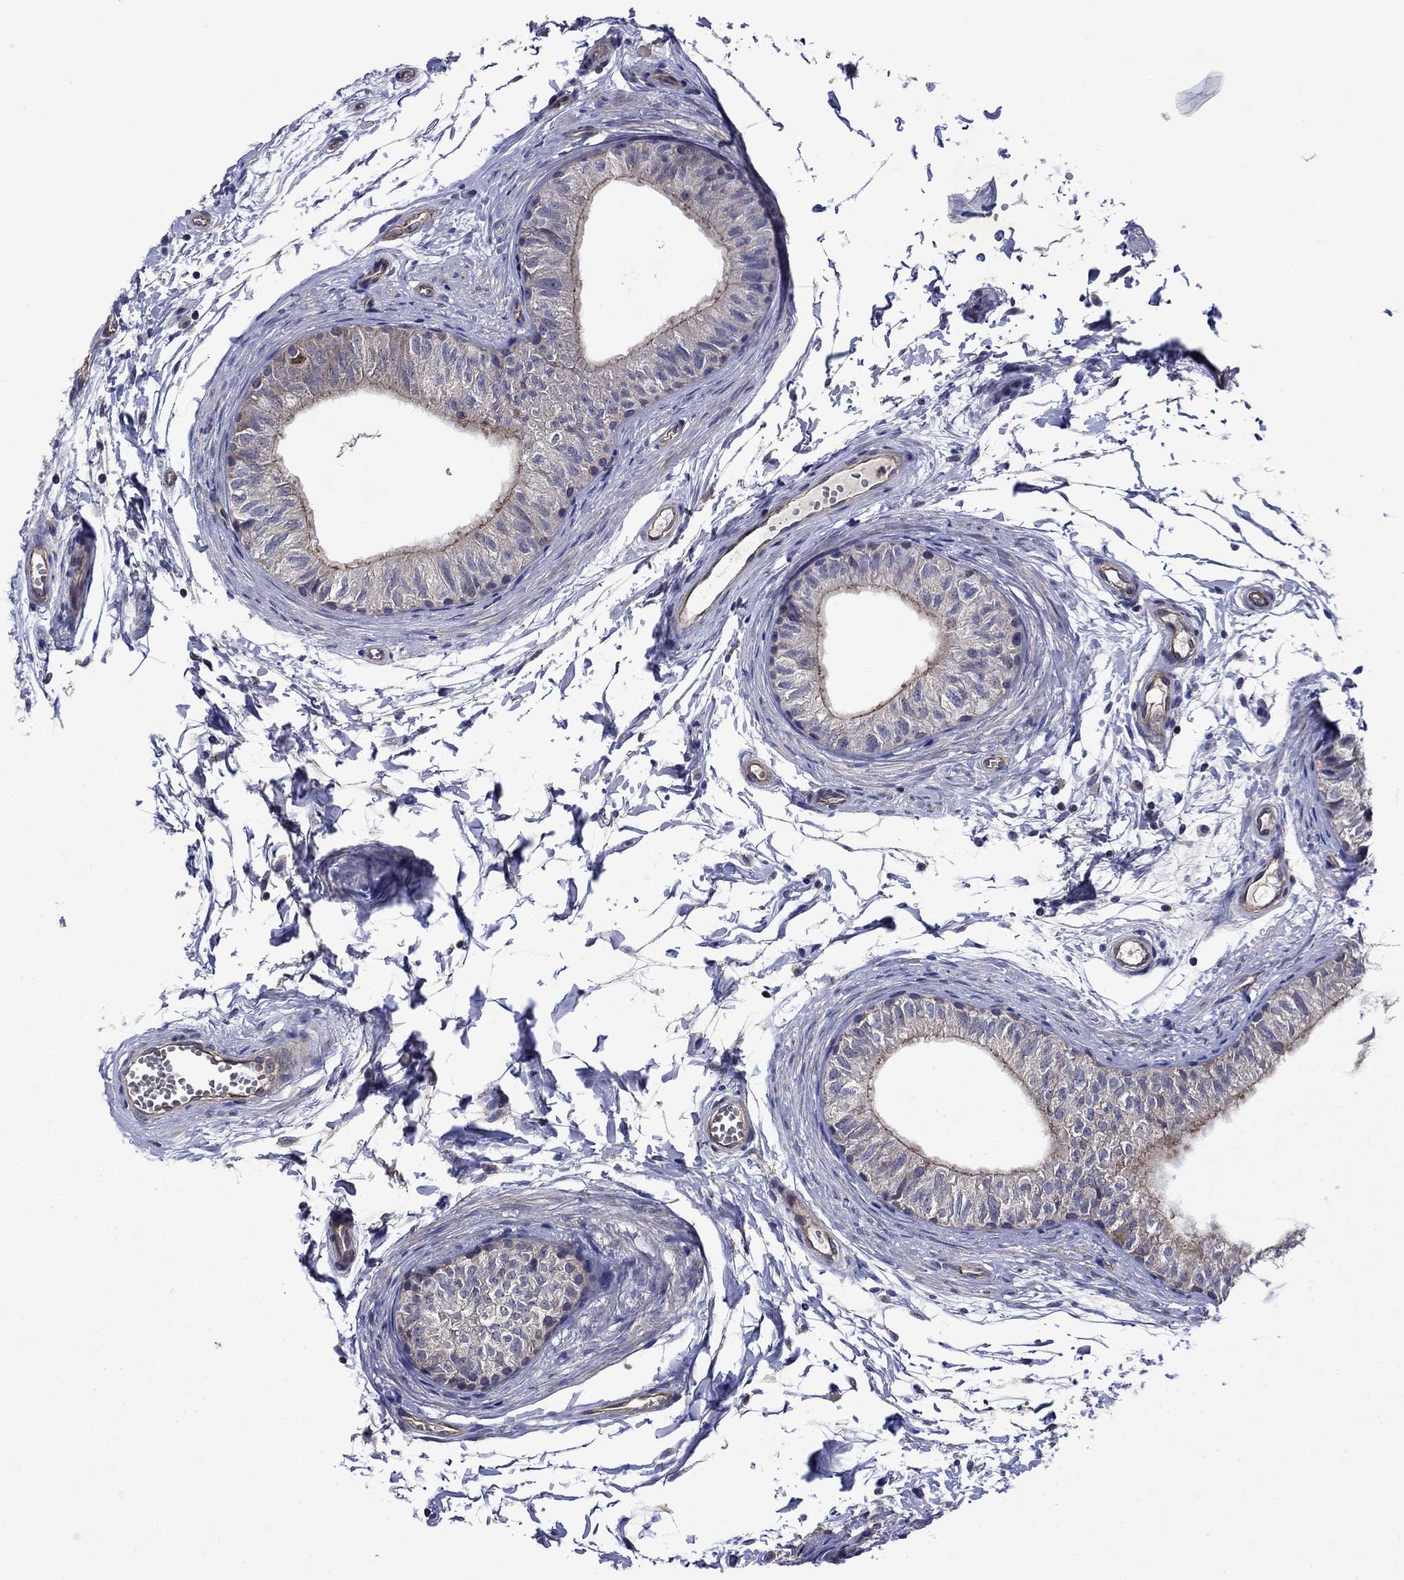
{"staining": {"intensity": "moderate", "quantity": "<25%", "location": "cytoplasmic/membranous"}, "tissue": "epididymis", "cell_type": "Glandular cells", "image_type": "normal", "snomed": [{"axis": "morphology", "description": "Normal tissue, NOS"}, {"axis": "topography", "description": "Epididymis"}], "caption": "Immunohistochemical staining of unremarkable epididymis demonstrates low levels of moderate cytoplasmic/membranous expression in approximately <25% of glandular cells. (Stains: DAB (3,3'-diaminobenzidine) in brown, nuclei in blue, Microscopy: brightfield microscopy at high magnification).", "gene": "KIF22", "patient": {"sex": "male", "age": 22}}